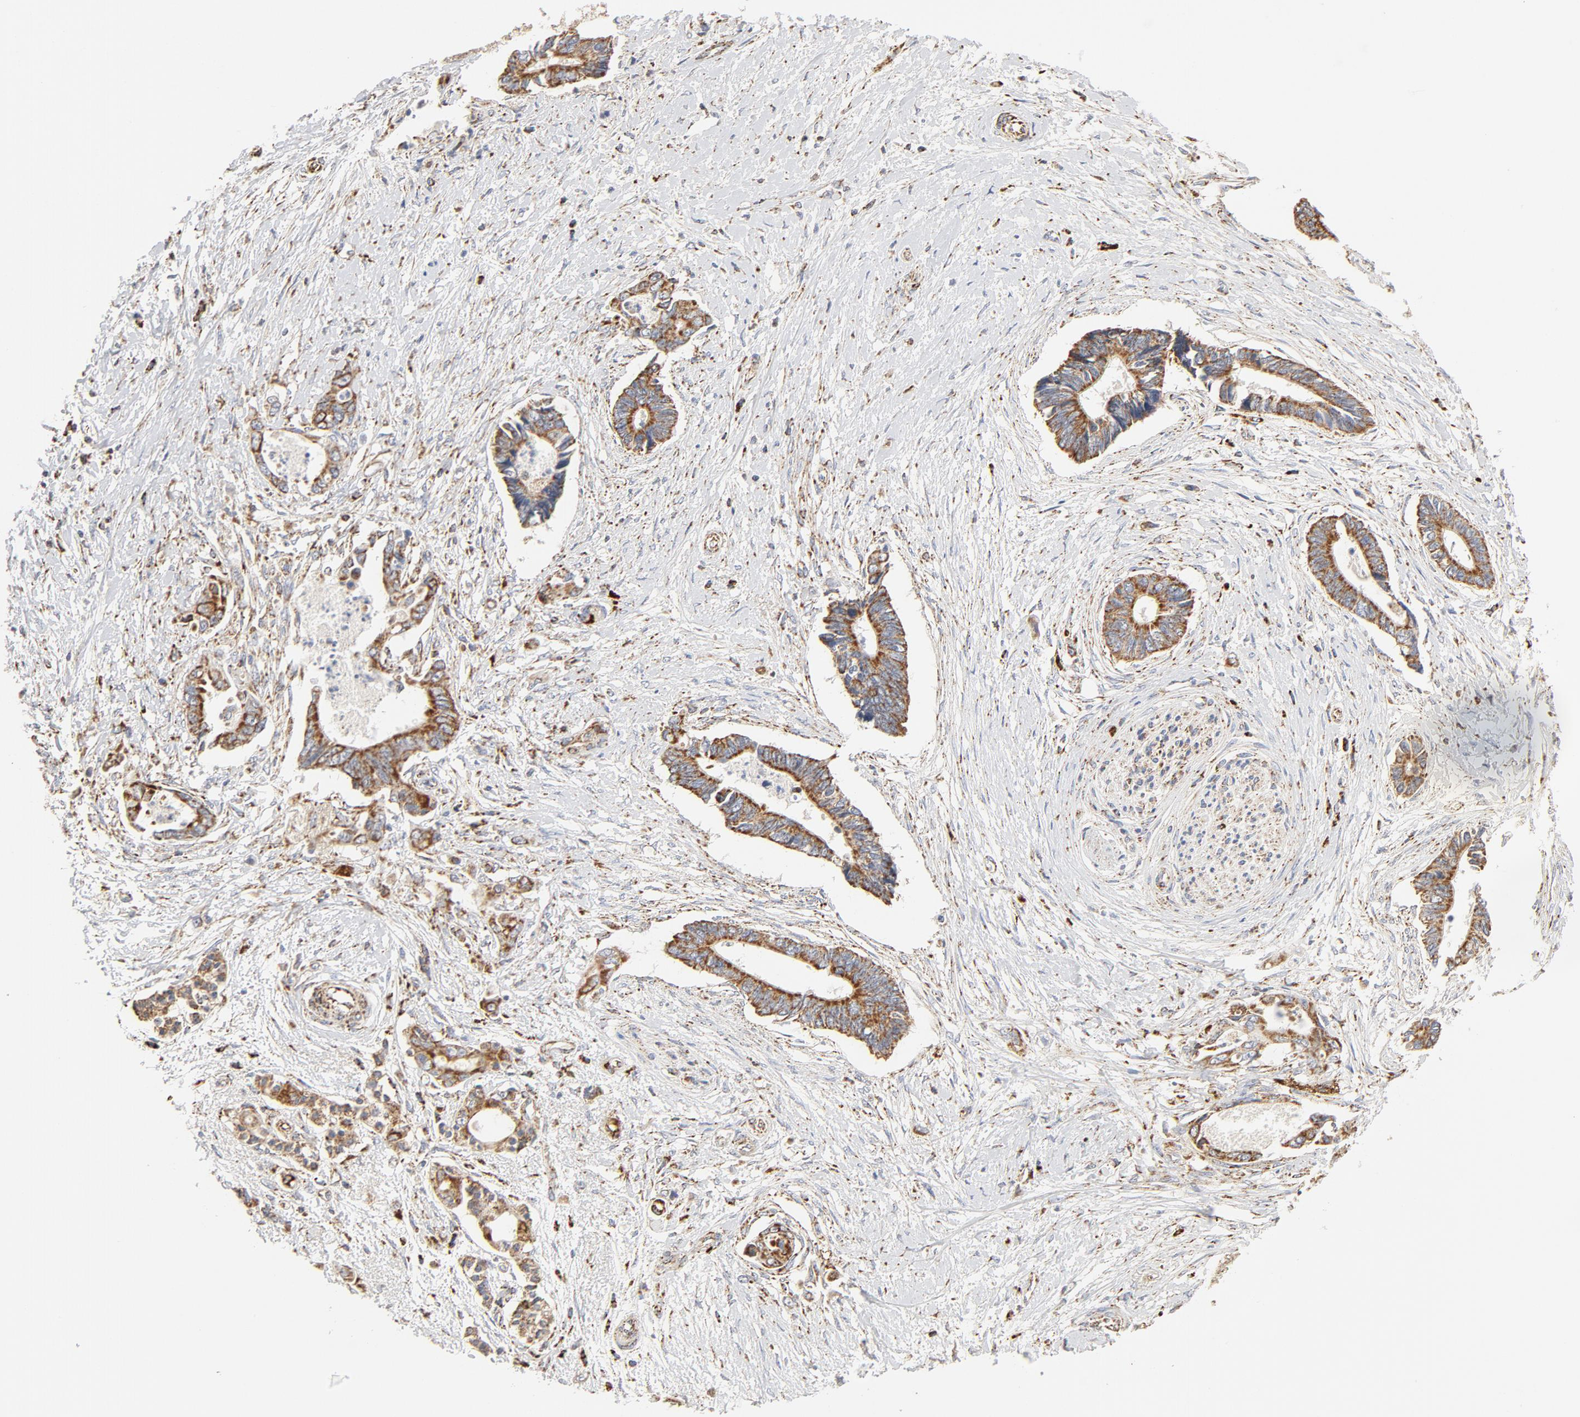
{"staining": {"intensity": "strong", "quantity": ">75%", "location": "cytoplasmic/membranous"}, "tissue": "pancreatic cancer", "cell_type": "Tumor cells", "image_type": "cancer", "snomed": [{"axis": "morphology", "description": "Adenocarcinoma, NOS"}, {"axis": "topography", "description": "Pancreas"}], "caption": "A photomicrograph of human pancreatic cancer stained for a protein demonstrates strong cytoplasmic/membranous brown staining in tumor cells.", "gene": "PCNX4", "patient": {"sex": "female", "age": 70}}